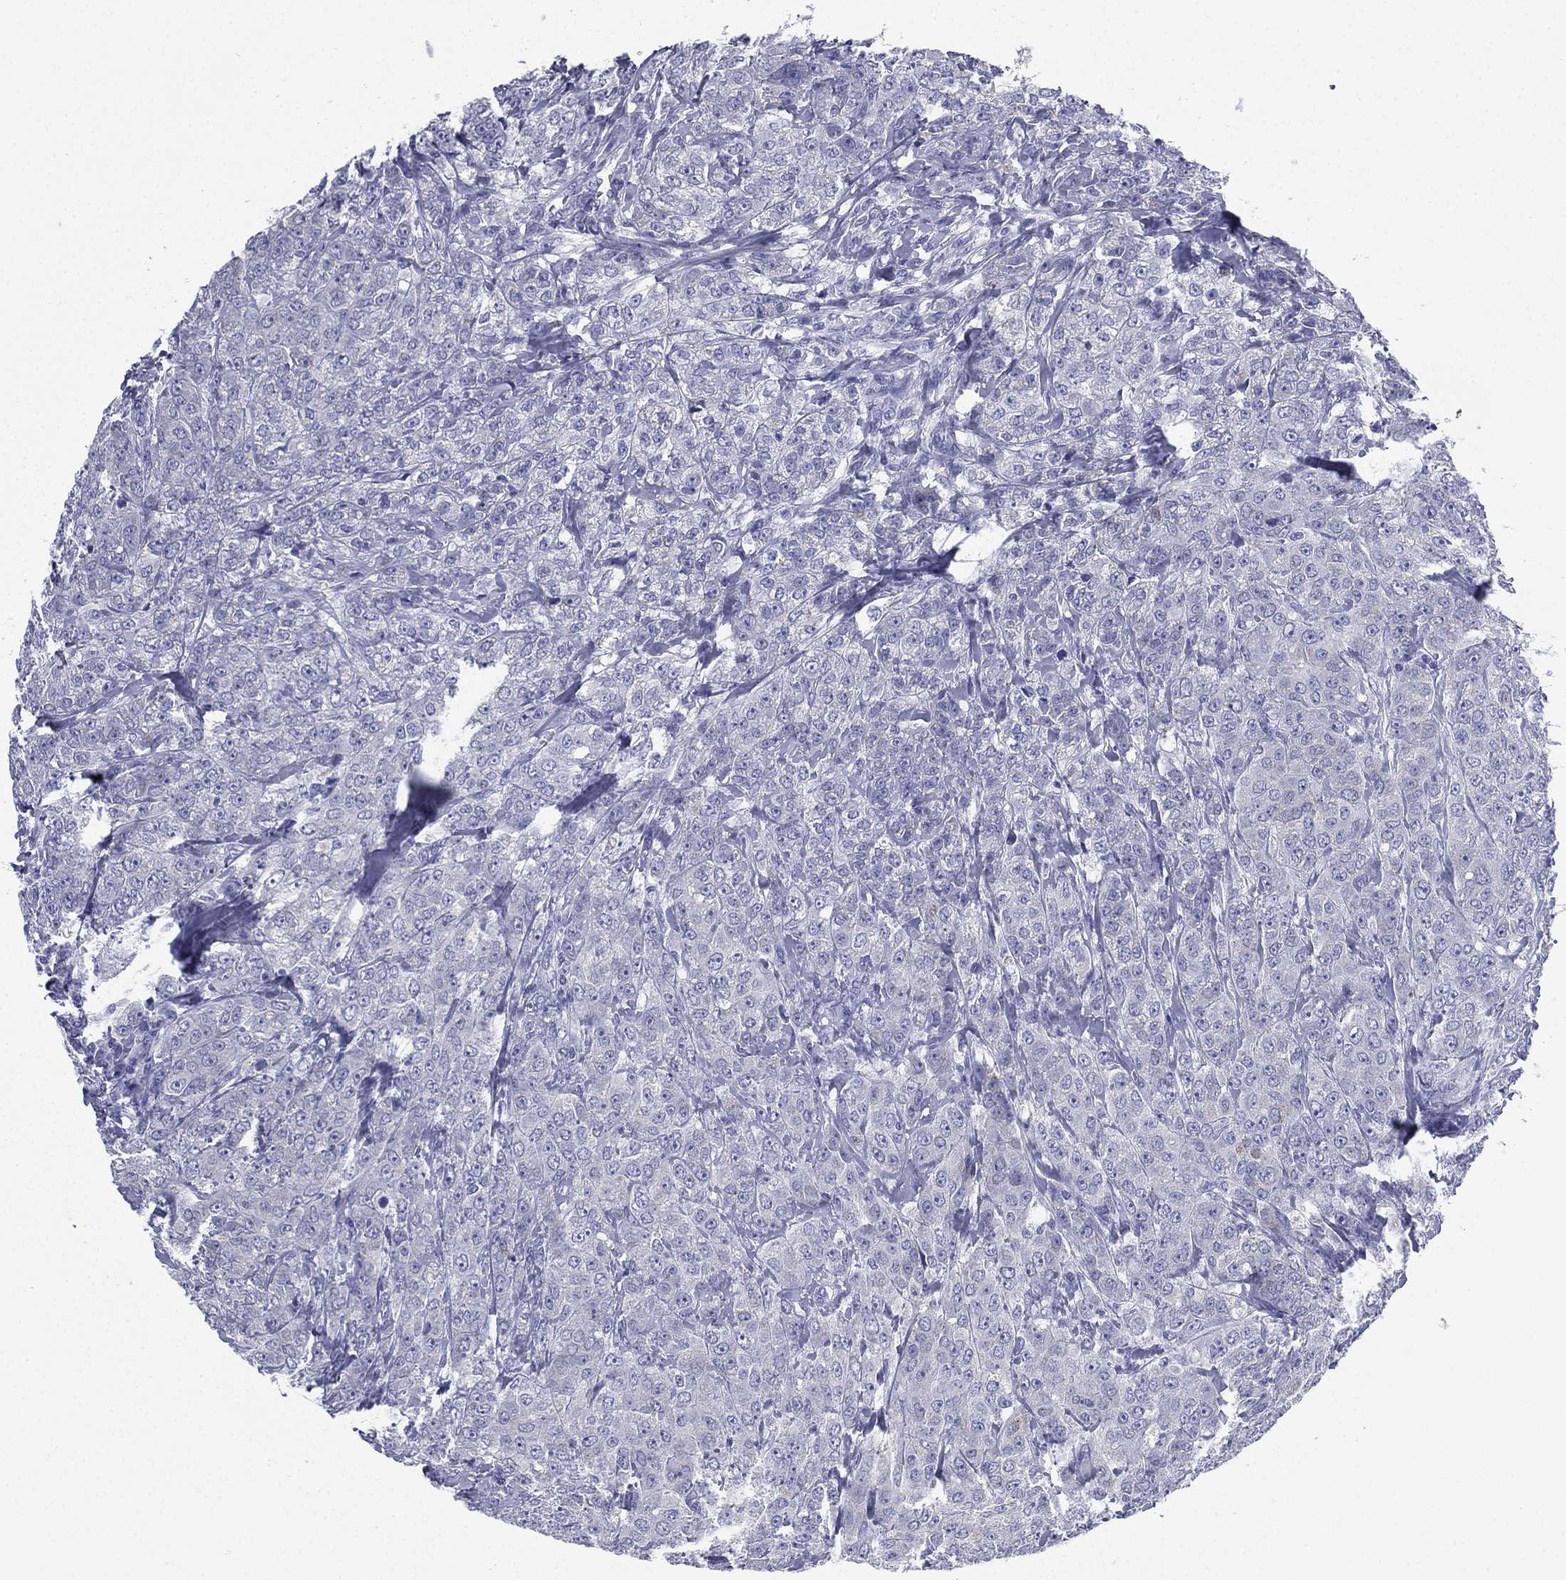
{"staining": {"intensity": "negative", "quantity": "none", "location": "none"}, "tissue": "breast cancer", "cell_type": "Tumor cells", "image_type": "cancer", "snomed": [{"axis": "morphology", "description": "Duct carcinoma"}, {"axis": "topography", "description": "Breast"}], "caption": "A micrograph of human breast cancer is negative for staining in tumor cells.", "gene": "FCER2", "patient": {"sex": "female", "age": 43}}